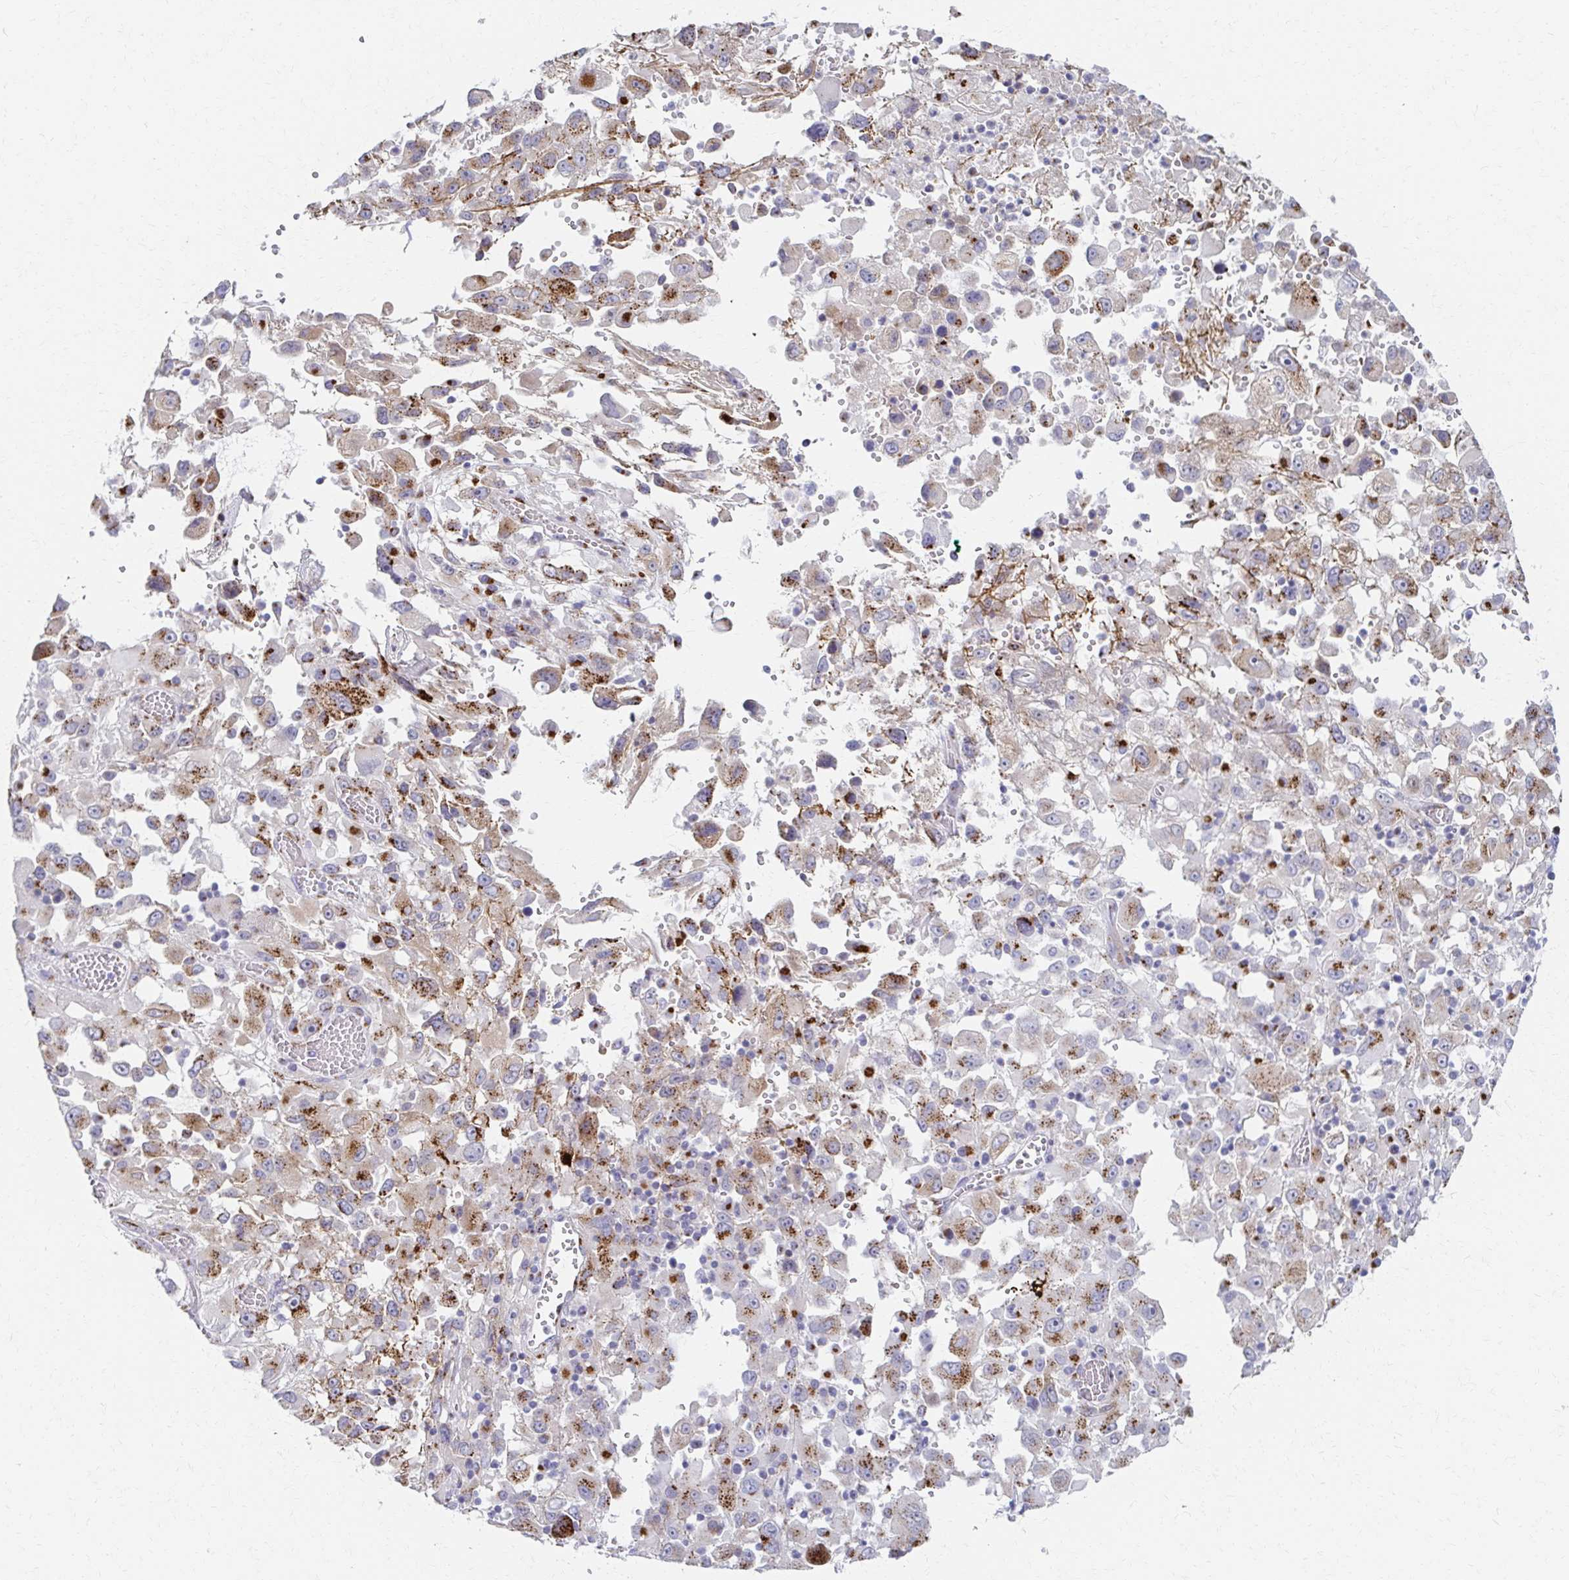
{"staining": {"intensity": "moderate", "quantity": ">75%", "location": "cytoplasmic/membranous"}, "tissue": "melanoma", "cell_type": "Tumor cells", "image_type": "cancer", "snomed": [{"axis": "morphology", "description": "Malignant melanoma, Metastatic site"}, {"axis": "topography", "description": "Soft tissue"}], "caption": "A high-resolution histopathology image shows IHC staining of malignant melanoma (metastatic site), which reveals moderate cytoplasmic/membranous staining in approximately >75% of tumor cells.", "gene": "TM9SF1", "patient": {"sex": "male", "age": 50}}